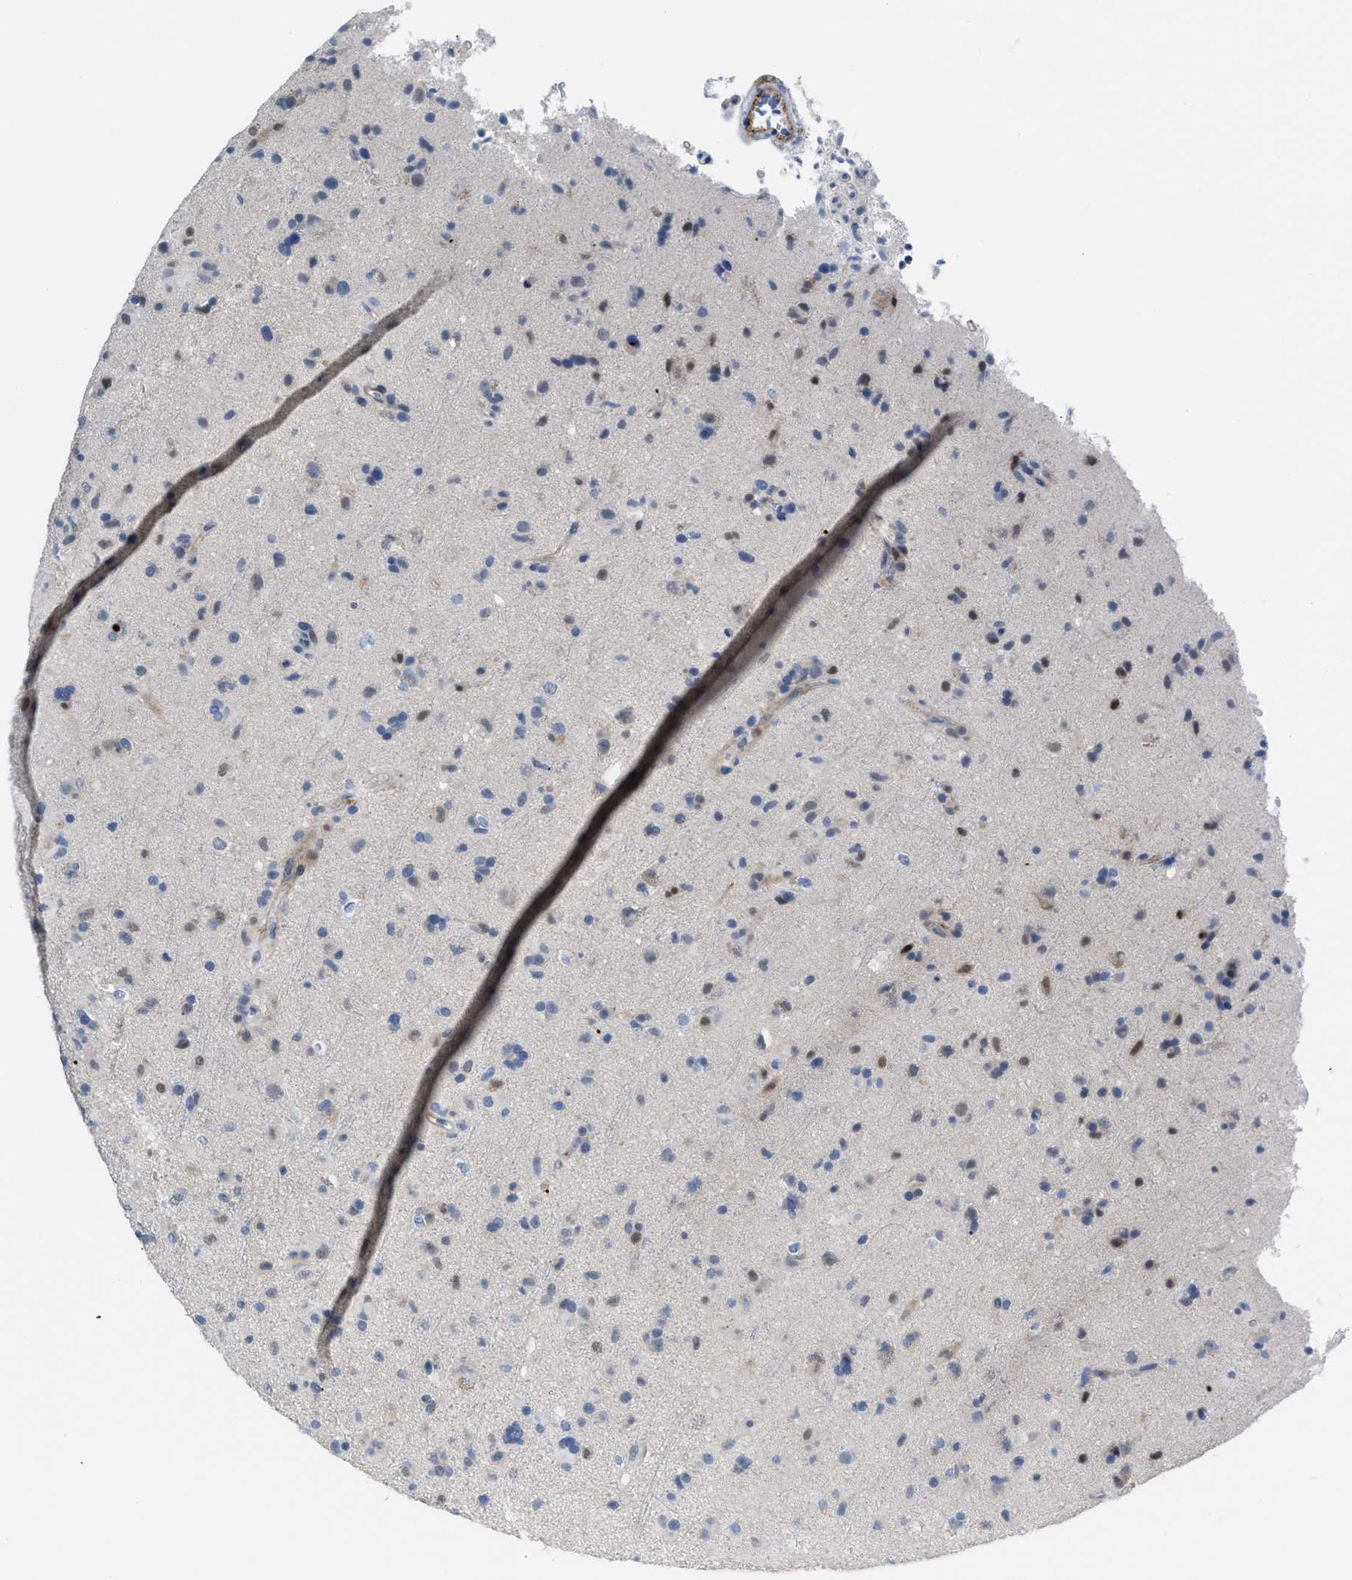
{"staining": {"intensity": "negative", "quantity": "none", "location": "none"}, "tissue": "glioma", "cell_type": "Tumor cells", "image_type": "cancer", "snomed": [{"axis": "morphology", "description": "Glioma, malignant, Low grade"}, {"axis": "topography", "description": "Brain"}], "caption": "IHC image of neoplastic tissue: glioma stained with DAB (3,3'-diaminobenzidine) reveals no significant protein positivity in tumor cells. (Brightfield microscopy of DAB immunohistochemistry (IHC) at high magnification).", "gene": "PRMT2", "patient": {"sex": "male", "age": 65}}